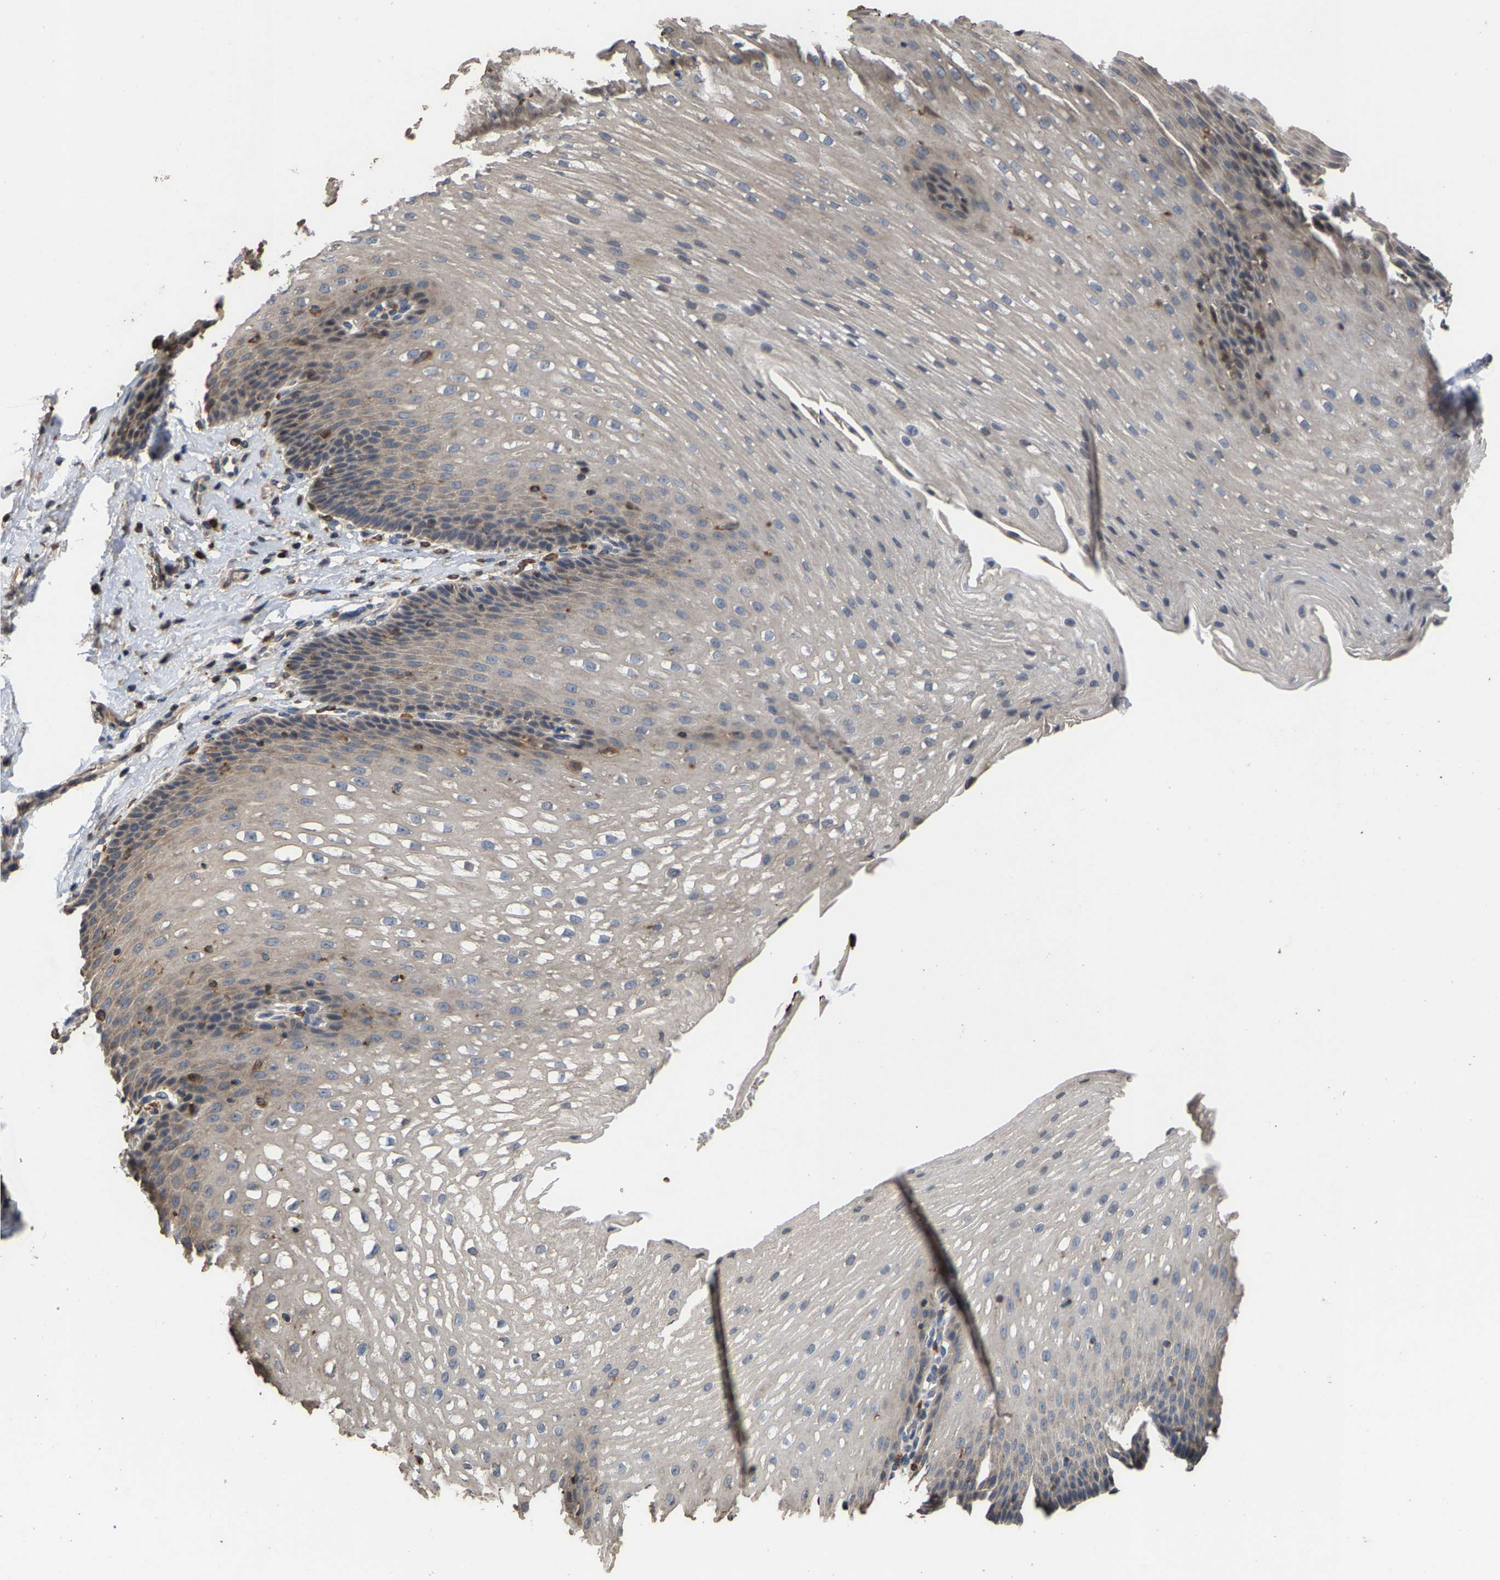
{"staining": {"intensity": "weak", "quantity": "<25%", "location": "cytoplasmic/membranous"}, "tissue": "esophagus", "cell_type": "Squamous epithelial cells", "image_type": "normal", "snomed": [{"axis": "morphology", "description": "Normal tissue, NOS"}, {"axis": "topography", "description": "Esophagus"}], "caption": "Squamous epithelial cells show no significant protein expression in normal esophagus.", "gene": "TDRKH", "patient": {"sex": "male", "age": 48}}